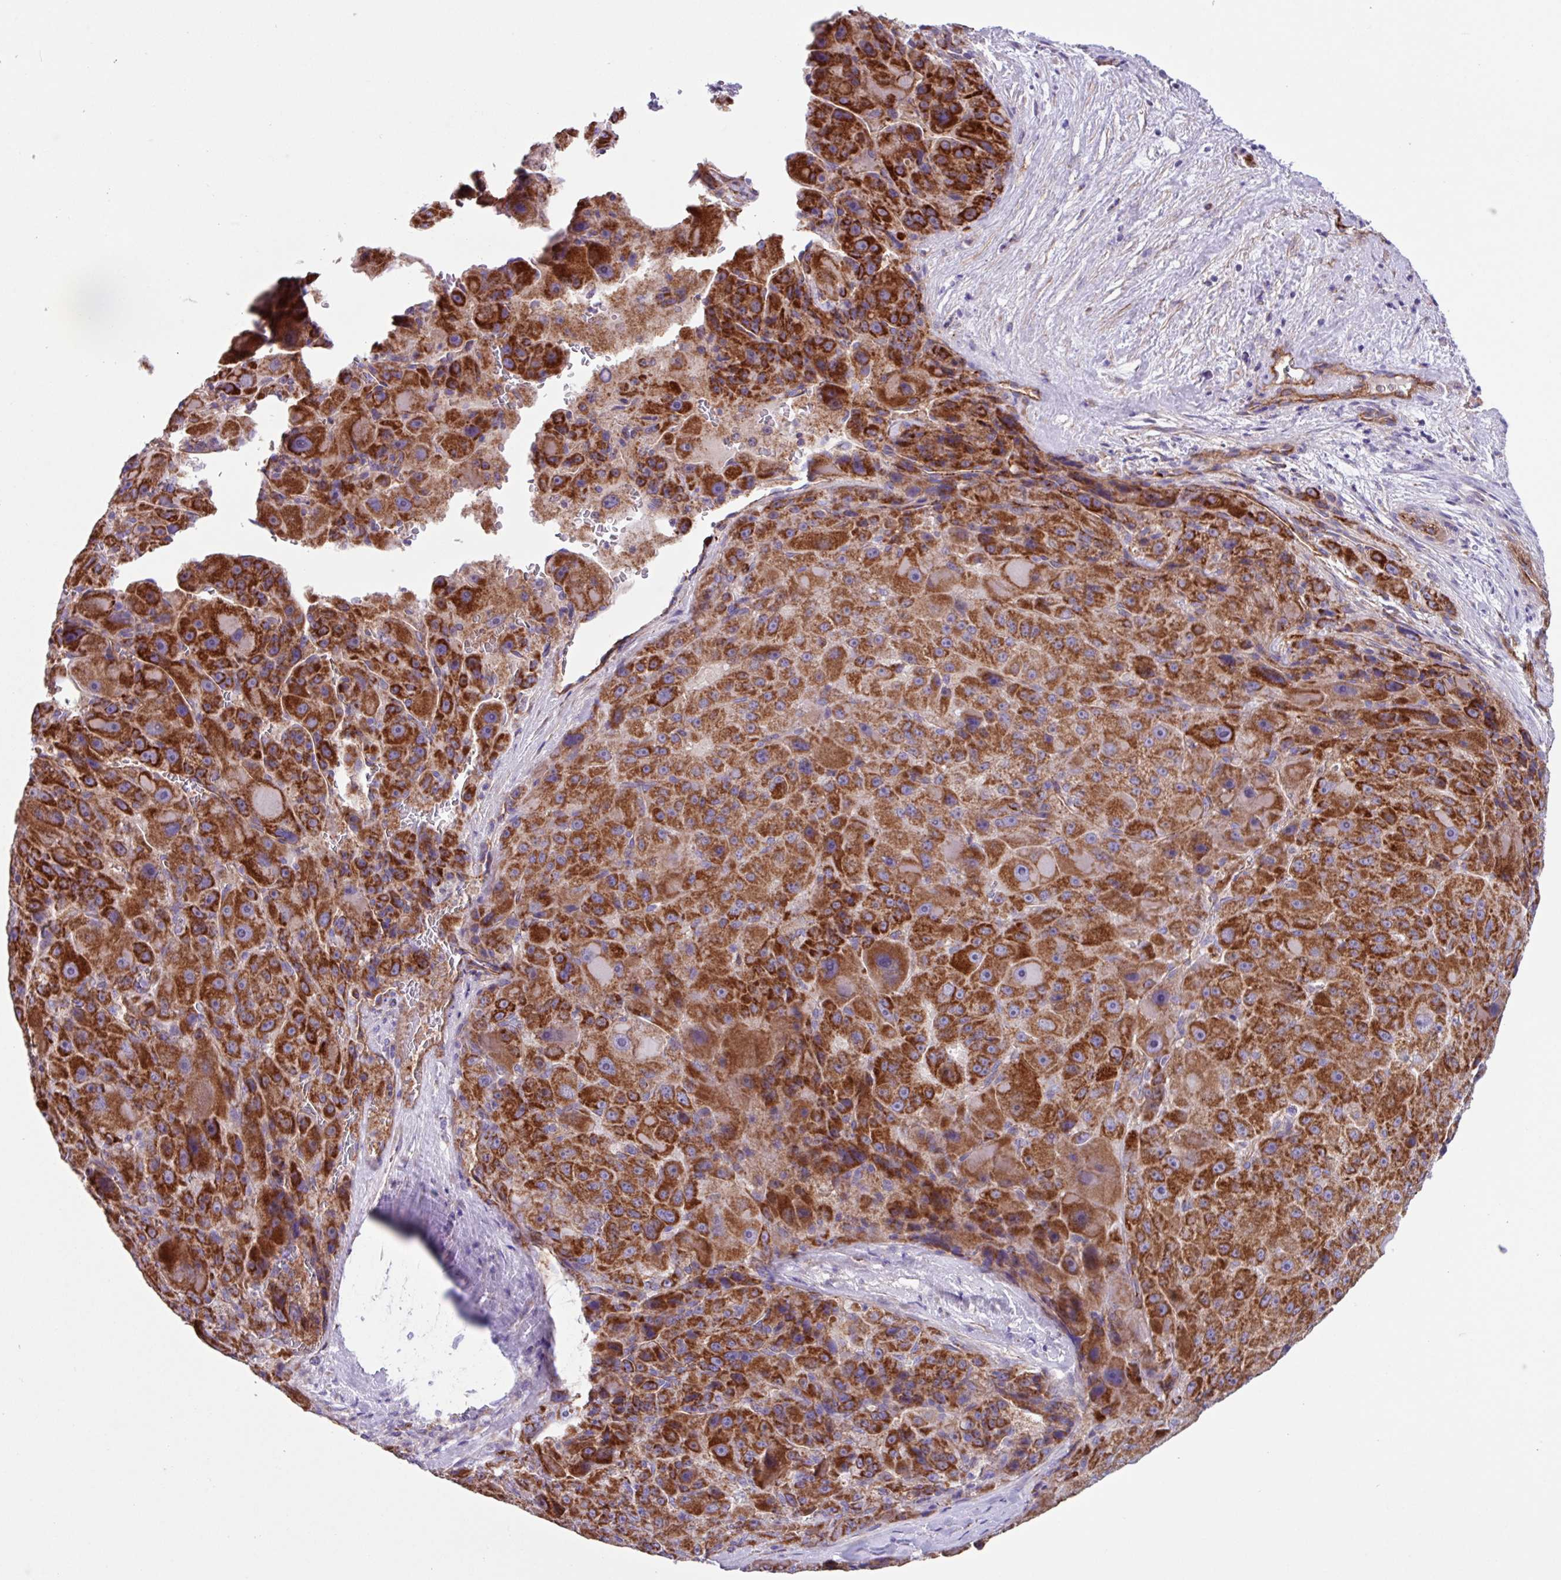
{"staining": {"intensity": "strong", "quantity": ">75%", "location": "cytoplasmic/membranous"}, "tissue": "liver cancer", "cell_type": "Tumor cells", "image_type": "cancer", "snomed": [{"axis": "morphology", "description": "Carcinoma, Hepatocellular, NOS"}, {"axis": "topography", "description": "Liver"}], "caption": "A high-resolution micrograph shows immunohistochemistry (IHC) staining of hepatocellular carcinoma (liver), which exhibits strong cytoplasmic/membranous staining in approximately >75% of tumor cells.", "gene": "OTULIN", "patient": {"sex": "male", "age": 76}}